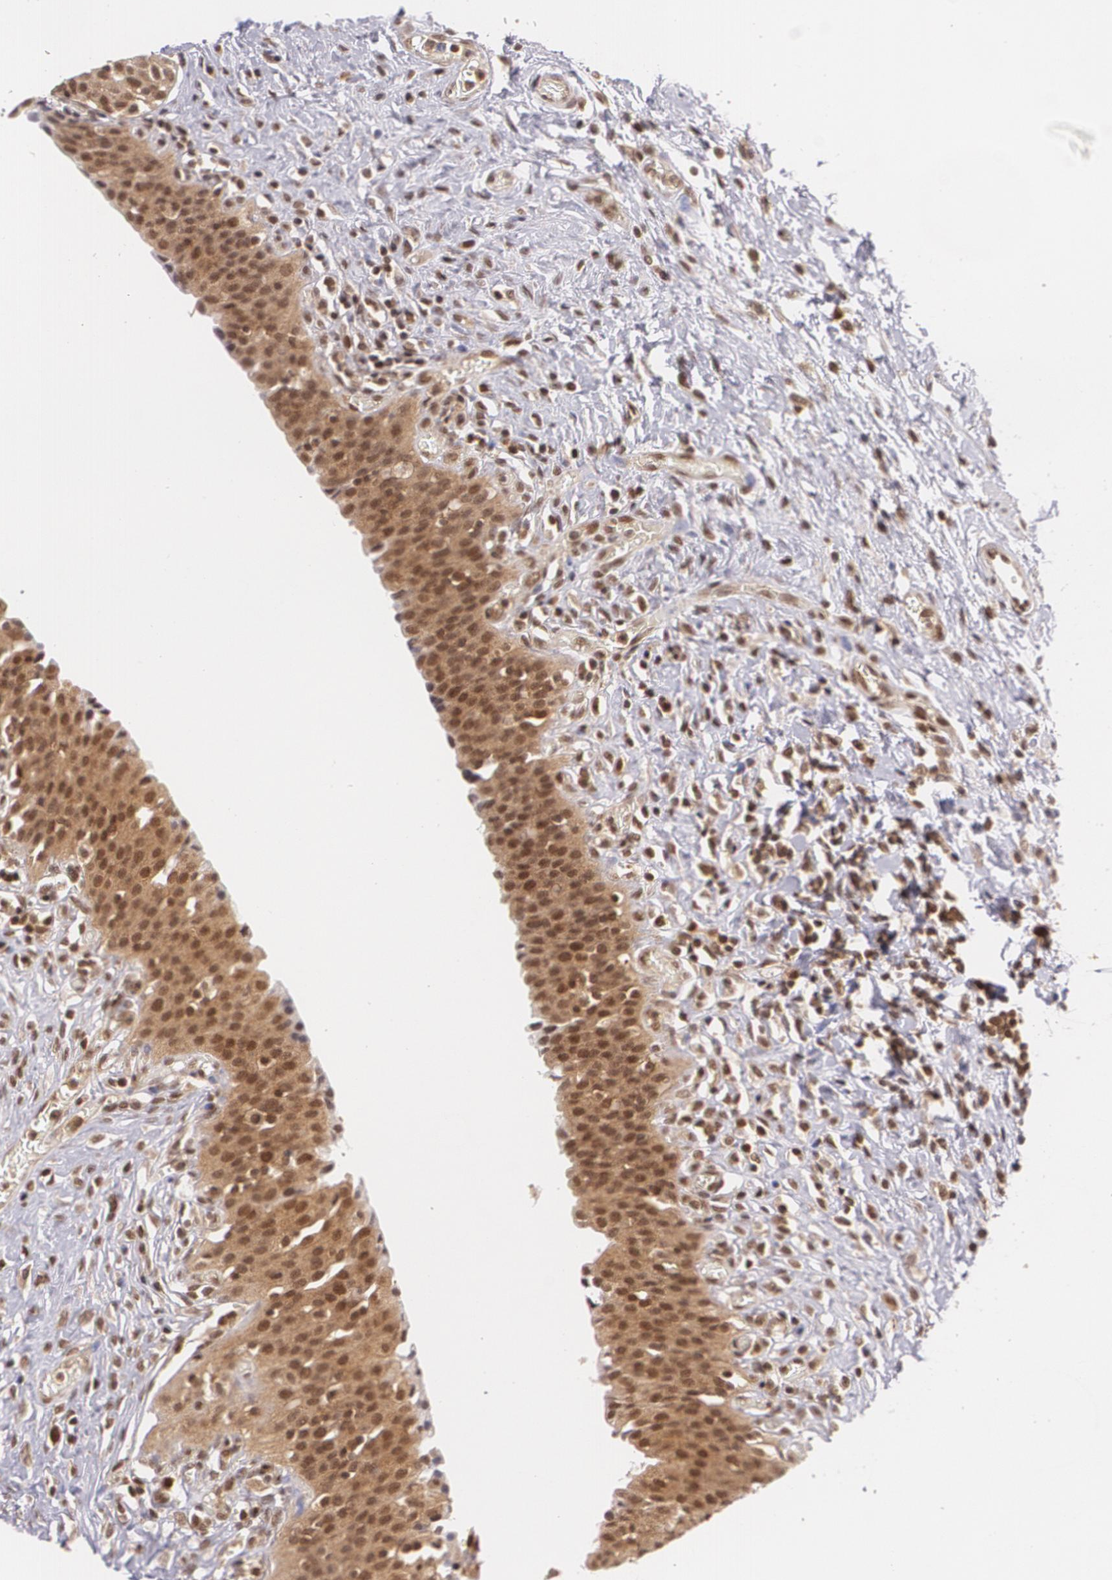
{"staining": {"intensity": "moderate", "quantity": ">75%", "location": "cytoplasmic/membranous,nuclear"}, "tissue": "urinary bladder", "cell_type": "Urothelial cells", "image_type": "normal", "snomed": [{"axis": "morphology", "description": "Normal tissue, NOS"}, {"axis": "topography", "description": "Urinary bladder"}], "caption": "DAB (3,3'-diaminobenzidine) immunohistochemical staining of normal human urinary bladder demonstrates moderate cytoplasmic/membranous,nuclear protein staining in about >75% of urothelial cells.", "gene": "CUL2", "patient": {"sex": "male", "age": 51}}